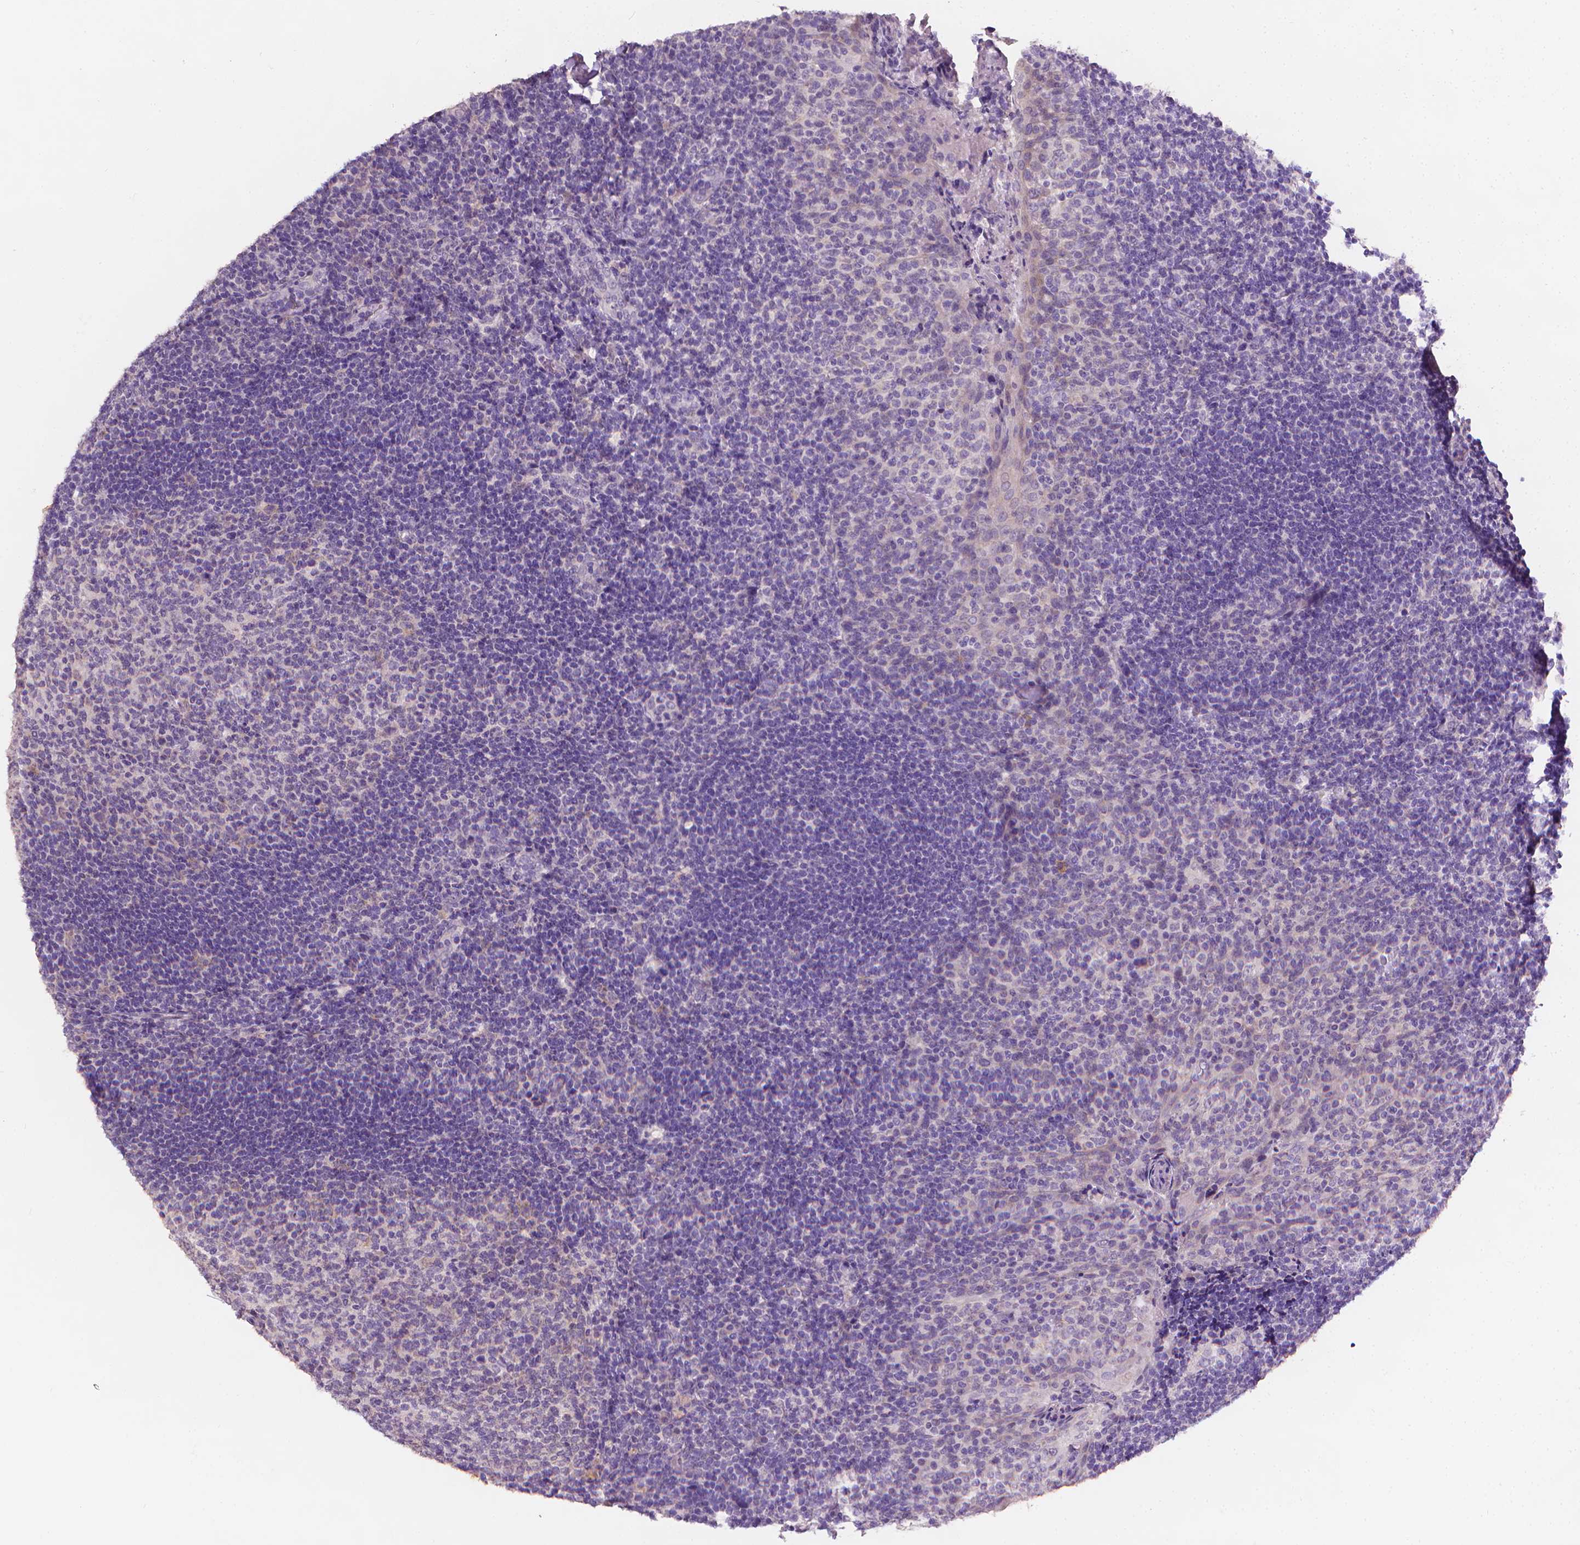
{"staining": {"intensity": "negative", "quantity": "none", "location": "none"}, "tissue": "tonsil", "cell_type": "Germinal center cells", "image_type": "normal", "snomed": [{"axis": "morphology", "description": "Normal tissue, NOS"}, {"axis": "topography", "description": "Tonsil"}], "caption": "Germinal center cells show no significant positivity in normal tonsil.", "gene": "FASN", "patient": {"sex": "female", "age": 10}}